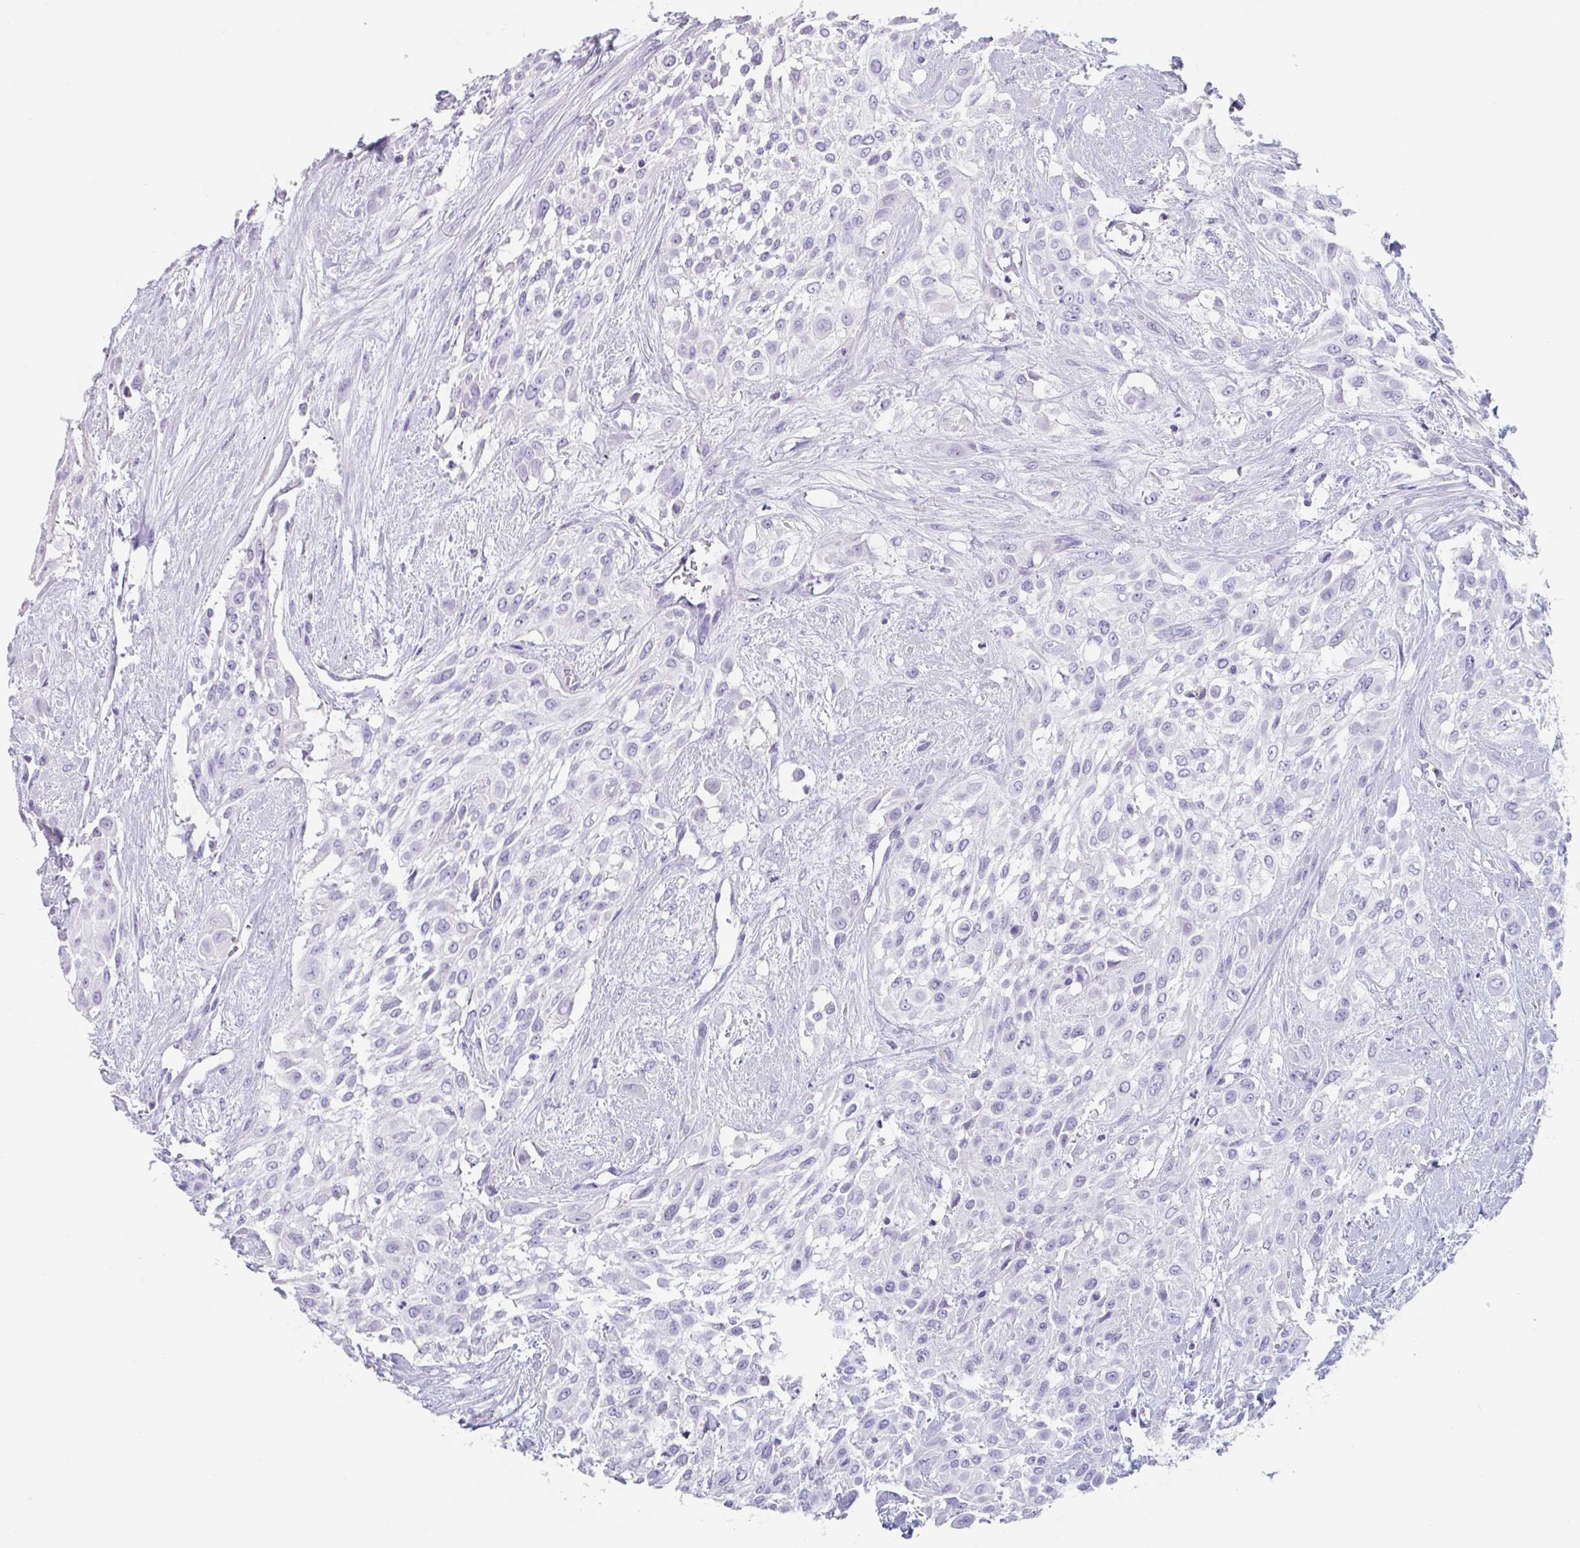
{"staining": {"intensity": "negative", "quantity": "none", "location": "none"}, "tissue": "urothelial cancer", "cell_type": "Tumor cells", "image_type": "cancer", "snomed": [{"axis": "morphology", "description": "Urothelial carcinoma, High grade"}, {"axis": "topography", "description": "Urinary bladder"}], "caption": "Urothelial cancer was stained to show a protein in brown. There is no significant staining in tumor cells. The staining was performed using DAB (3,3'-diaminobenzidine) to visualize the protein expression in brown, while the nuclei were stained in blue with hematoxylin (Magnification: 20x).", "gene": "EMC4", "patient": {"sex": "male", "age": 57}}